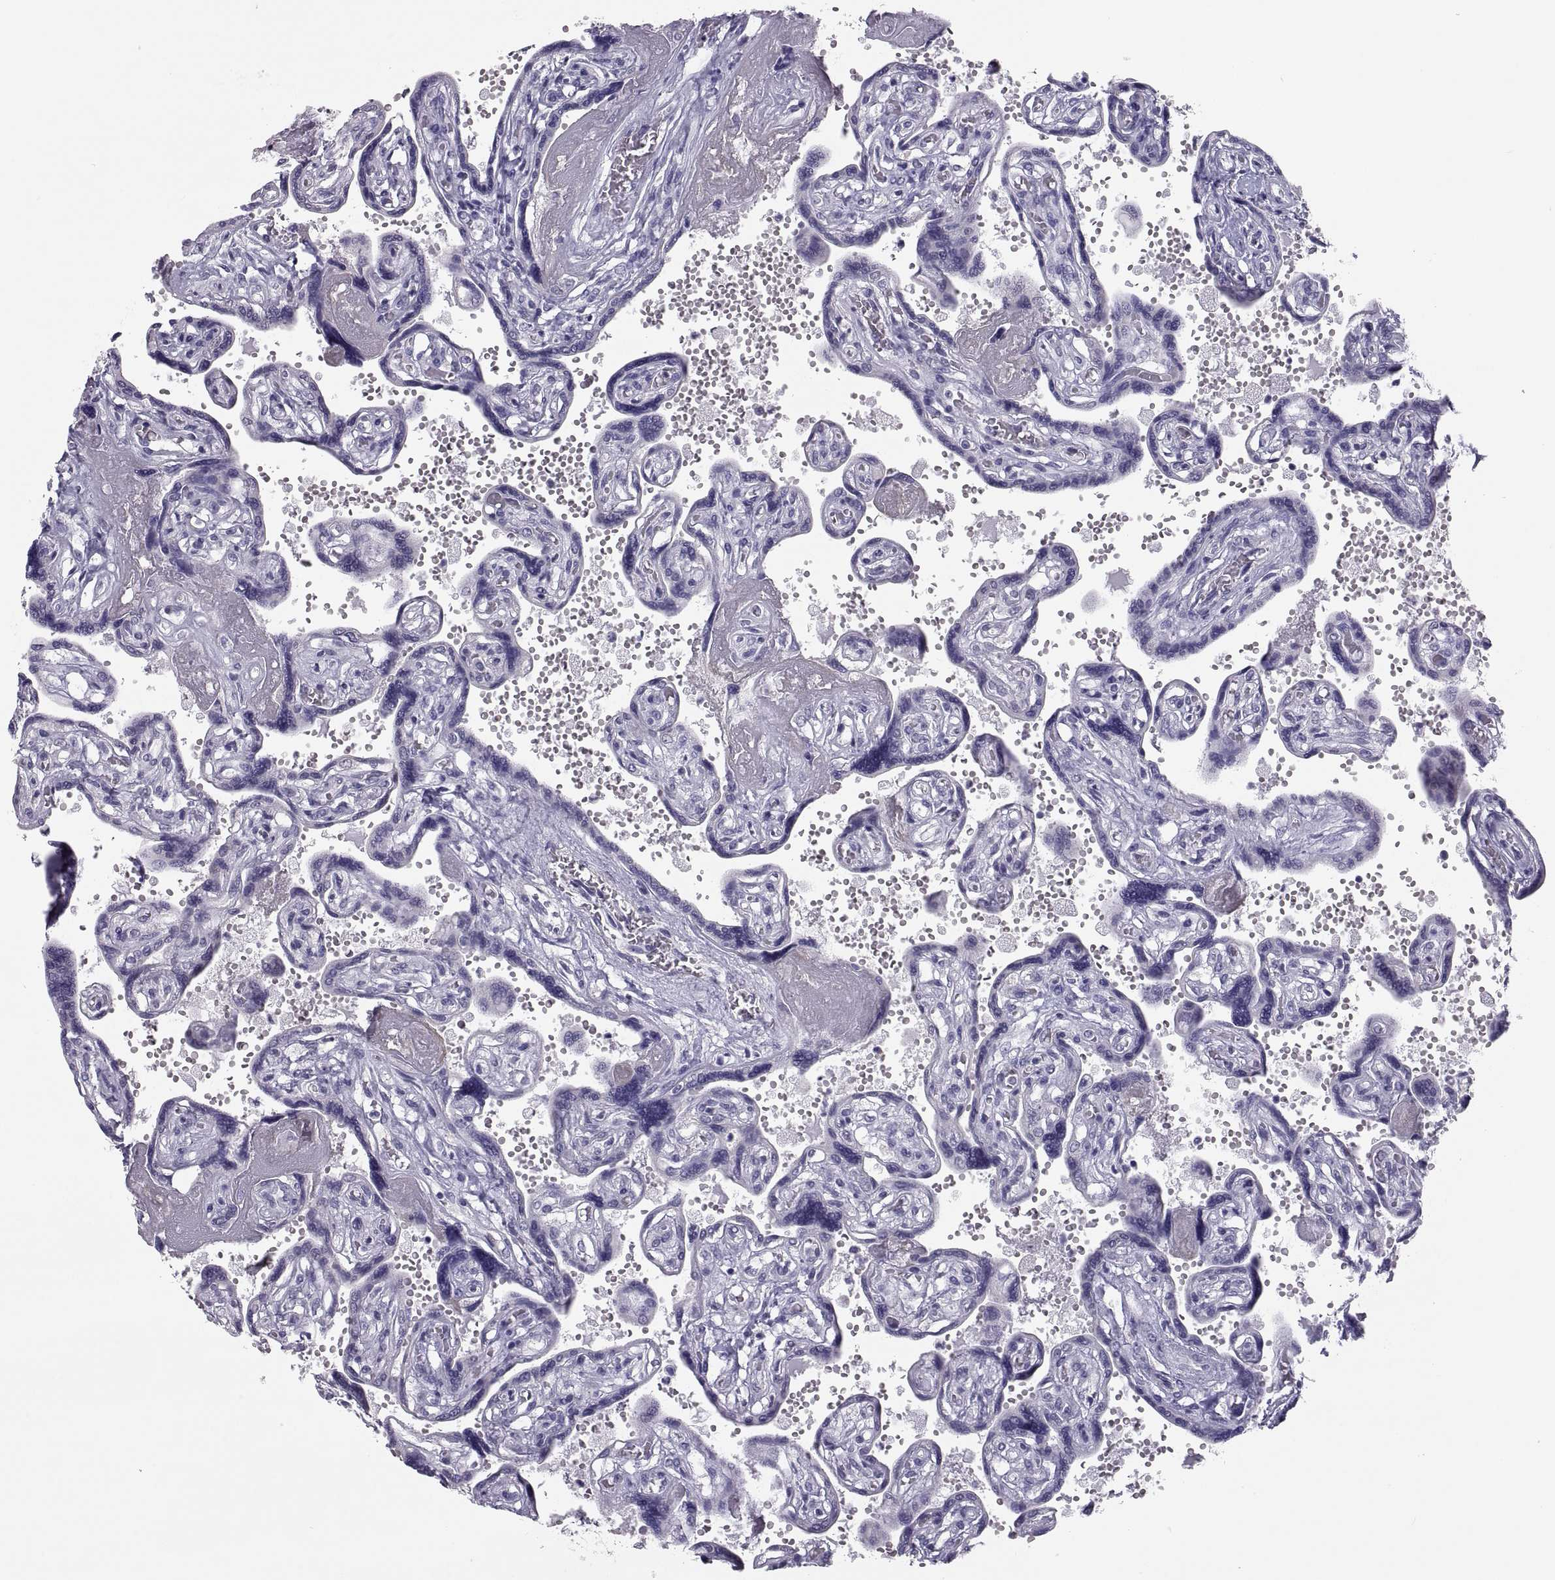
{"staining": {"intensity": "negative", "quantity": "none", "location": "none"}, "tissue": "placenta", "cell_type": "Decidual cells", "image_type": "normal", "snomed": [{"axis": "morphology", "description": "Normal tissue, NOS"}, {"axis": "topography", "description": "Placenta"}], "caption": "IHC micrograph of unremarkable placenta stained for a protein (brown), which reveals no positivity in decidual cells.", "gene": "IGSF1", "patient": {"sex": "female", "age": 32}}